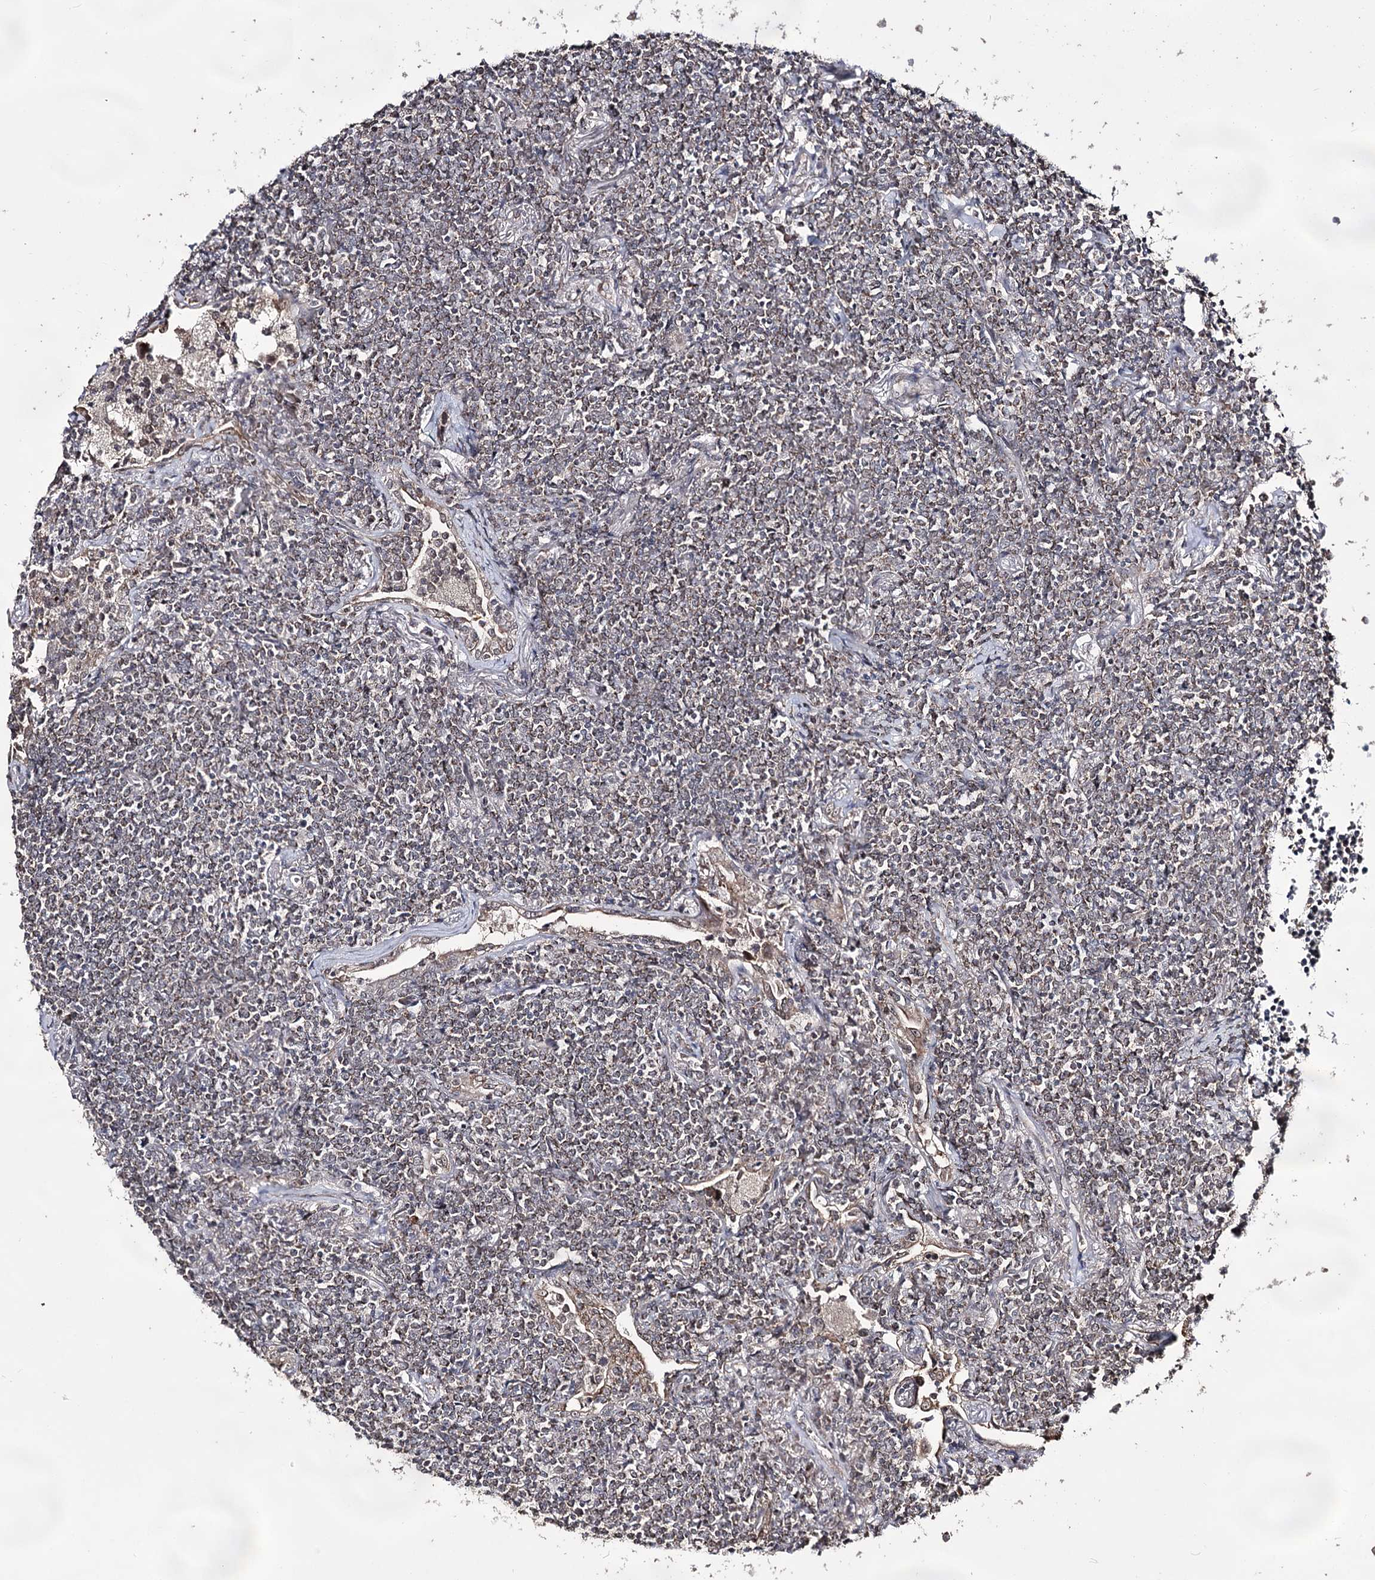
{"staining": {"intensity": "weak", "quantity": ">75%", "location": "cytoplasmic/membranous"}, "tissue": "lymphoma", "cell_type": "Tumor cells", "image_type": "cancer", "snomed": [{"axis": "morphology", "description": "Malignant lymphoma, non-Hodgkin's type, Low grade"}, {"axis": "topography", "description": "Lung"}], "caption": "IHC (DAB) staining of lymphoma shows weak cytoplasmic/membranous protein positivity in about >75% of tumor cells.", "gene": "ACTR6", "patient": {"sex": "female", "age": 71}}